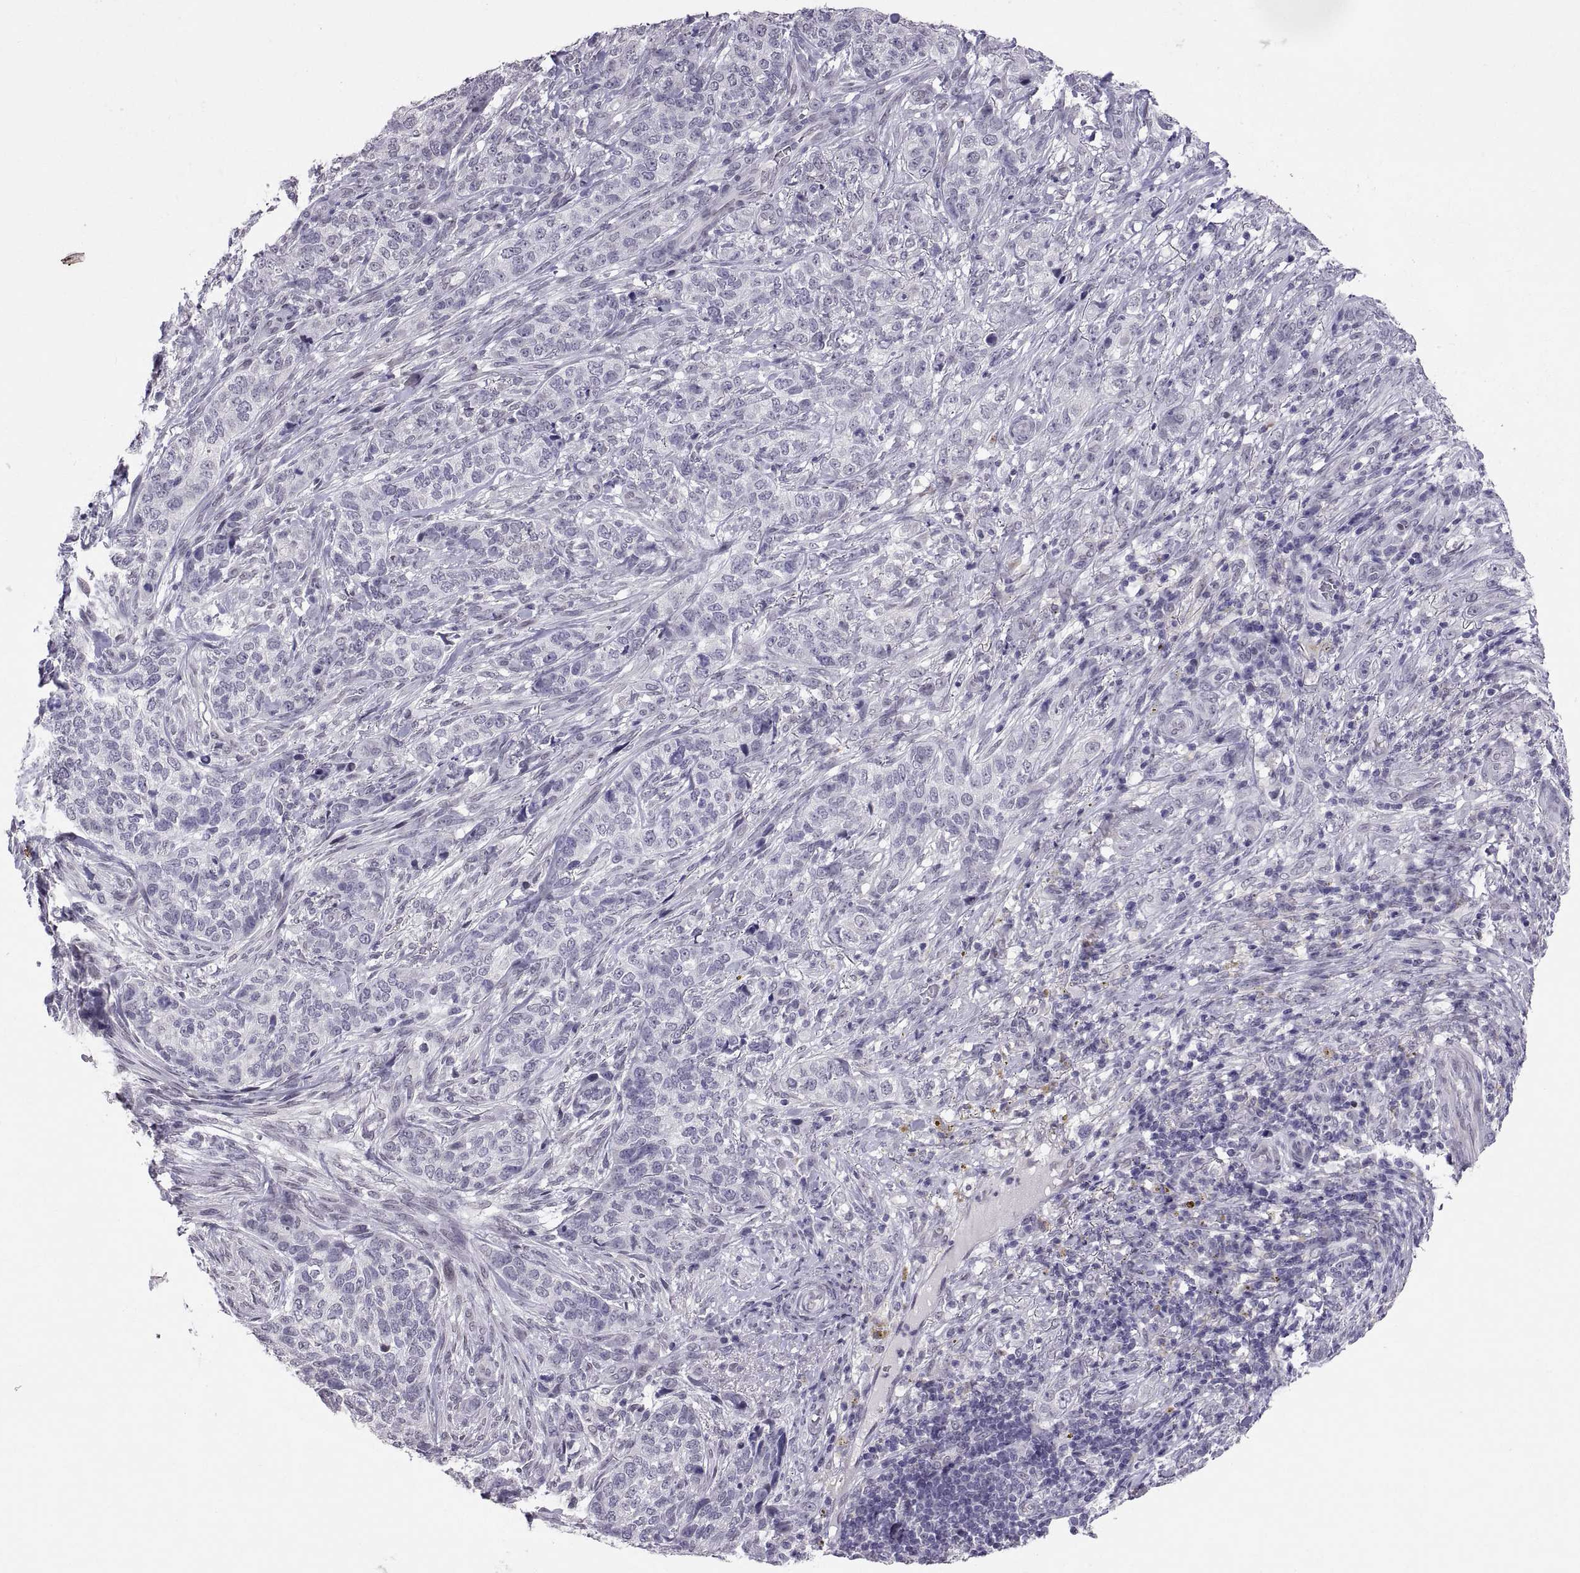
{"staining": {"intensity": "negative", "quantity": "none", "location": "none"}, "tissue": "skin cancer", "cell_type": "Tumor cells", "image_type": "cancer", "snomed": [{"axis": "morphology", "description": "Basal cell carcinoma"}, {"axis": "topography", "description": "Skin"}], "caption": "Immunohistochemistry (IHC) histopathology image of neoplastic tissue: human skin cancer (basal cell carcinoma) stained with DAB shows no significant protein staining in tumor cells.", "gene": "KRT77", "patient": {"sex": "female", "age": 69}}